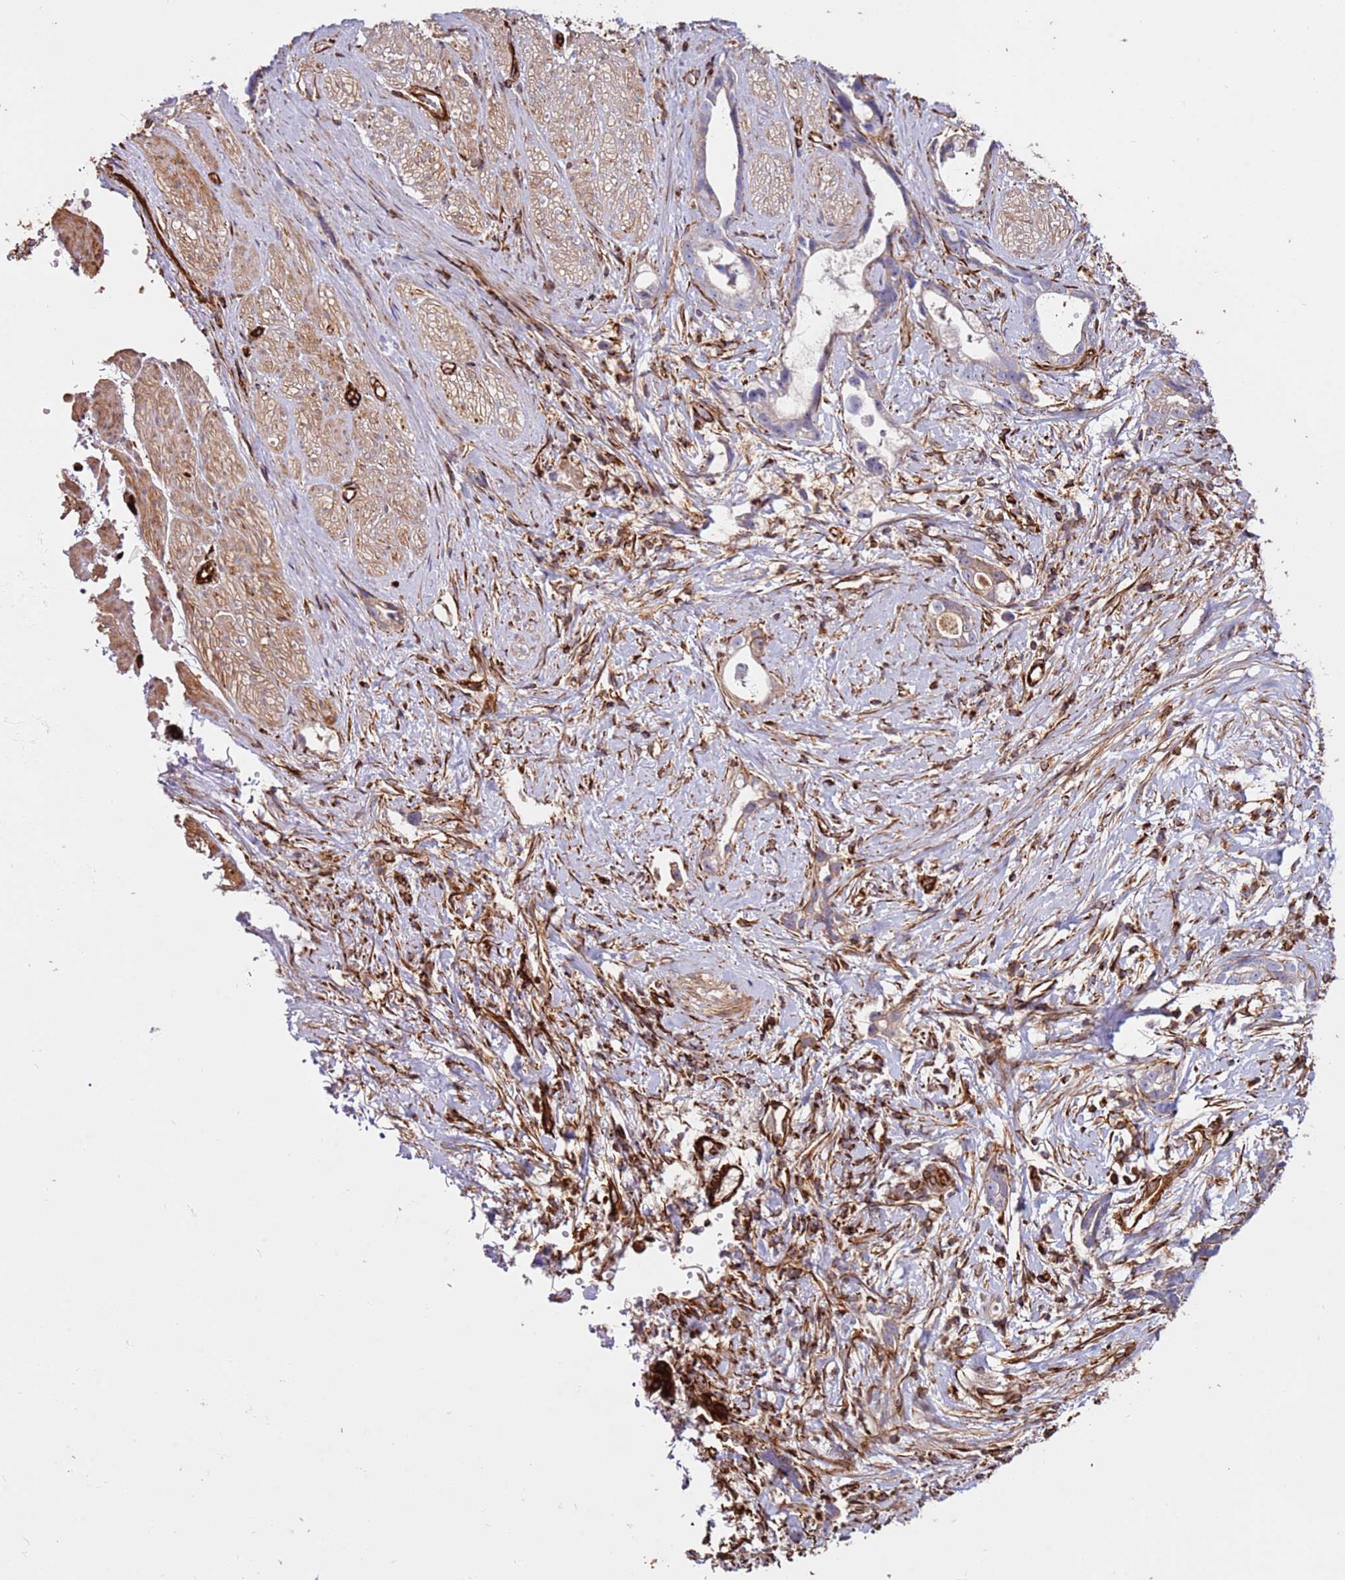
{"staining": {"intensity": "negative", "quantity": "none", "location": "none"}, "tissue": "stomach cancer", "cell_type": "Tumor cells", "image_type": "cancer", "snomed": [{"axis": "morphology", "description": "Adenocarcinoma, NOS"}, {"axis": "topography", "description": "Stomach"}], "caption": "The immunohistochemistry (IHC) histopathology image has no significant staining in tumor cells of adenocarcinoma (stomach) tissue.", "gene": "MRGPRE", "patient": {"sex": "male", "age": 55}}